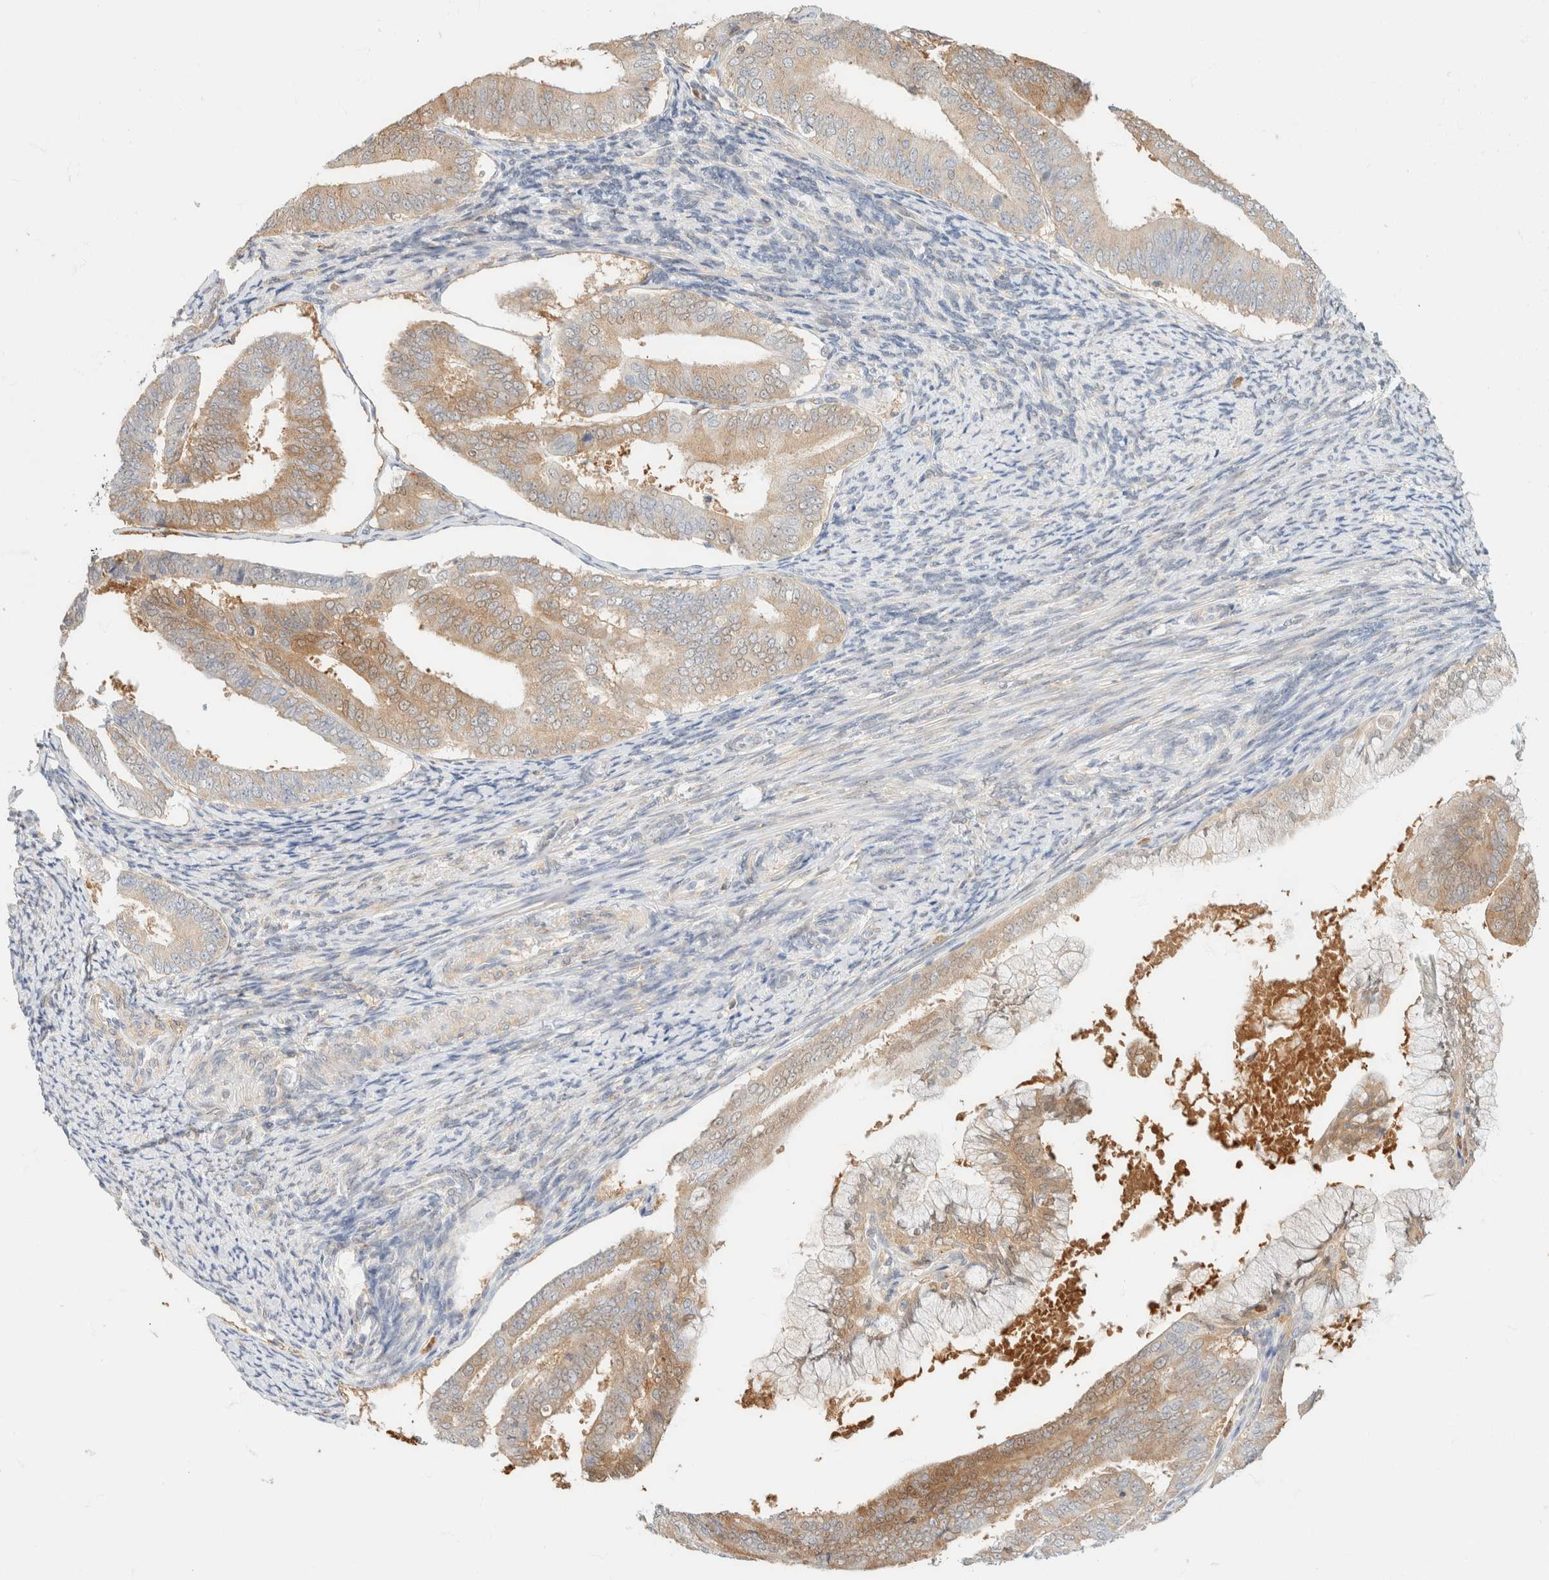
{"staining": {"intensity": "weak", "quantity": ">75%", "location": "cytoplasmic/membranous"}, "tissue": "endometrial cancer", "cell_type": "Tumor cells", "image_type": "cancer", "snomed": [{"axis": "morphology", "description": "Adenocarcinoma, NOS"}, {"axis": "topography", "description": "Endometrium"}], "caption": "There is low levels of weak cytoplasmic/membranous positivity in tumor cells of endometrial adenocarcinoma, as demonstrated by immunohistochemical staining (brown color).", "gene": "GPI", "patient": {"sex": "female", "age": 63}}